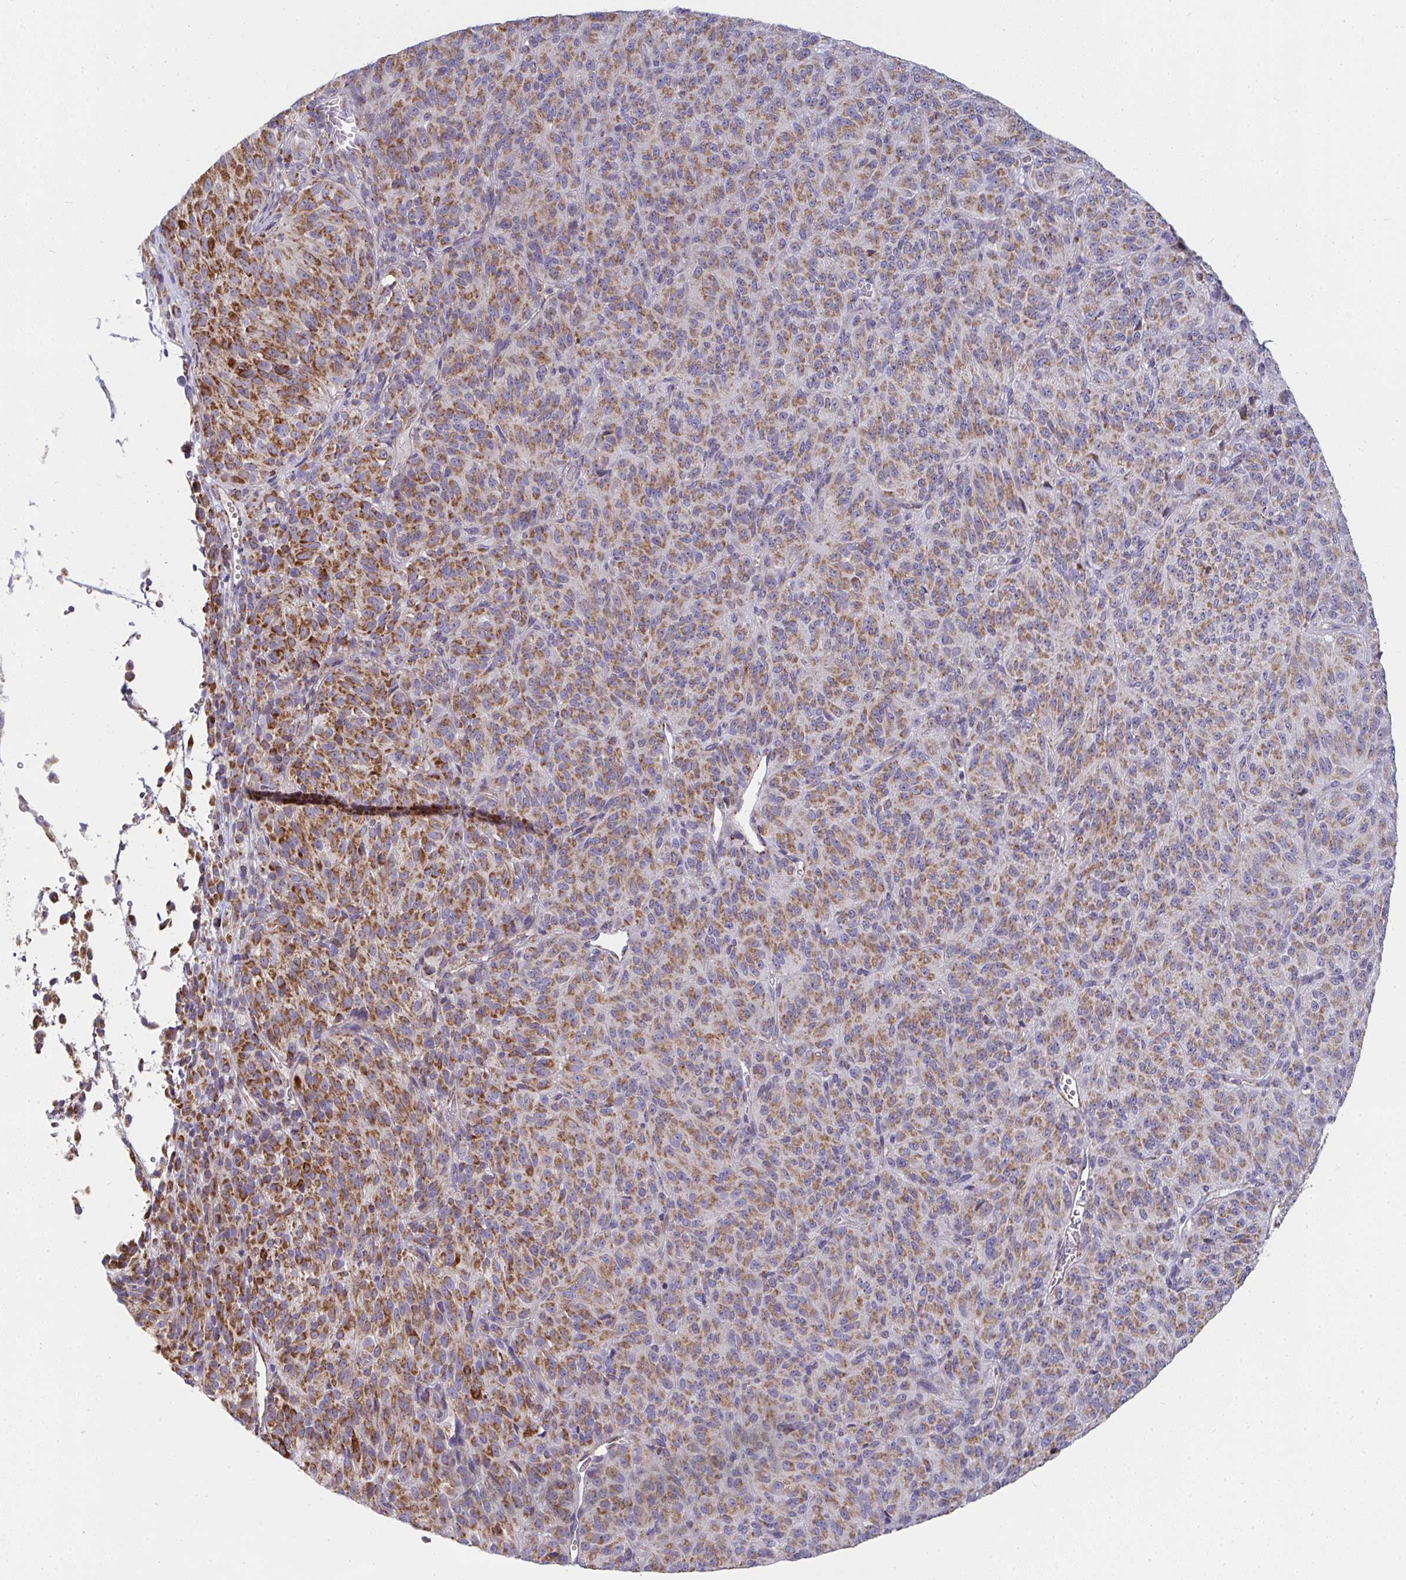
{"staining": {"intensity": "moderate", "quantity": "25%-75%", "location": "cytoplasmic/membranous"}, "tissue": "melanoma", "cell_type": "Tumor cells", "image_type": "cancer", "snomed": [{"axis": "morphology", "description": "Malignant melanoma, Metastatic site"}, {"axis": "topography", "description": "Brain"}], "caption": "IHC image of malignant melanoma (metastatic site) stained for a protein (brown), which demonstrates medium levels of moderate cytoplasmic/membranous expression in about 25%-75% of tumor cells.", "gene": "FAHD1", "patient": {"sex": "female", "age": 56}}